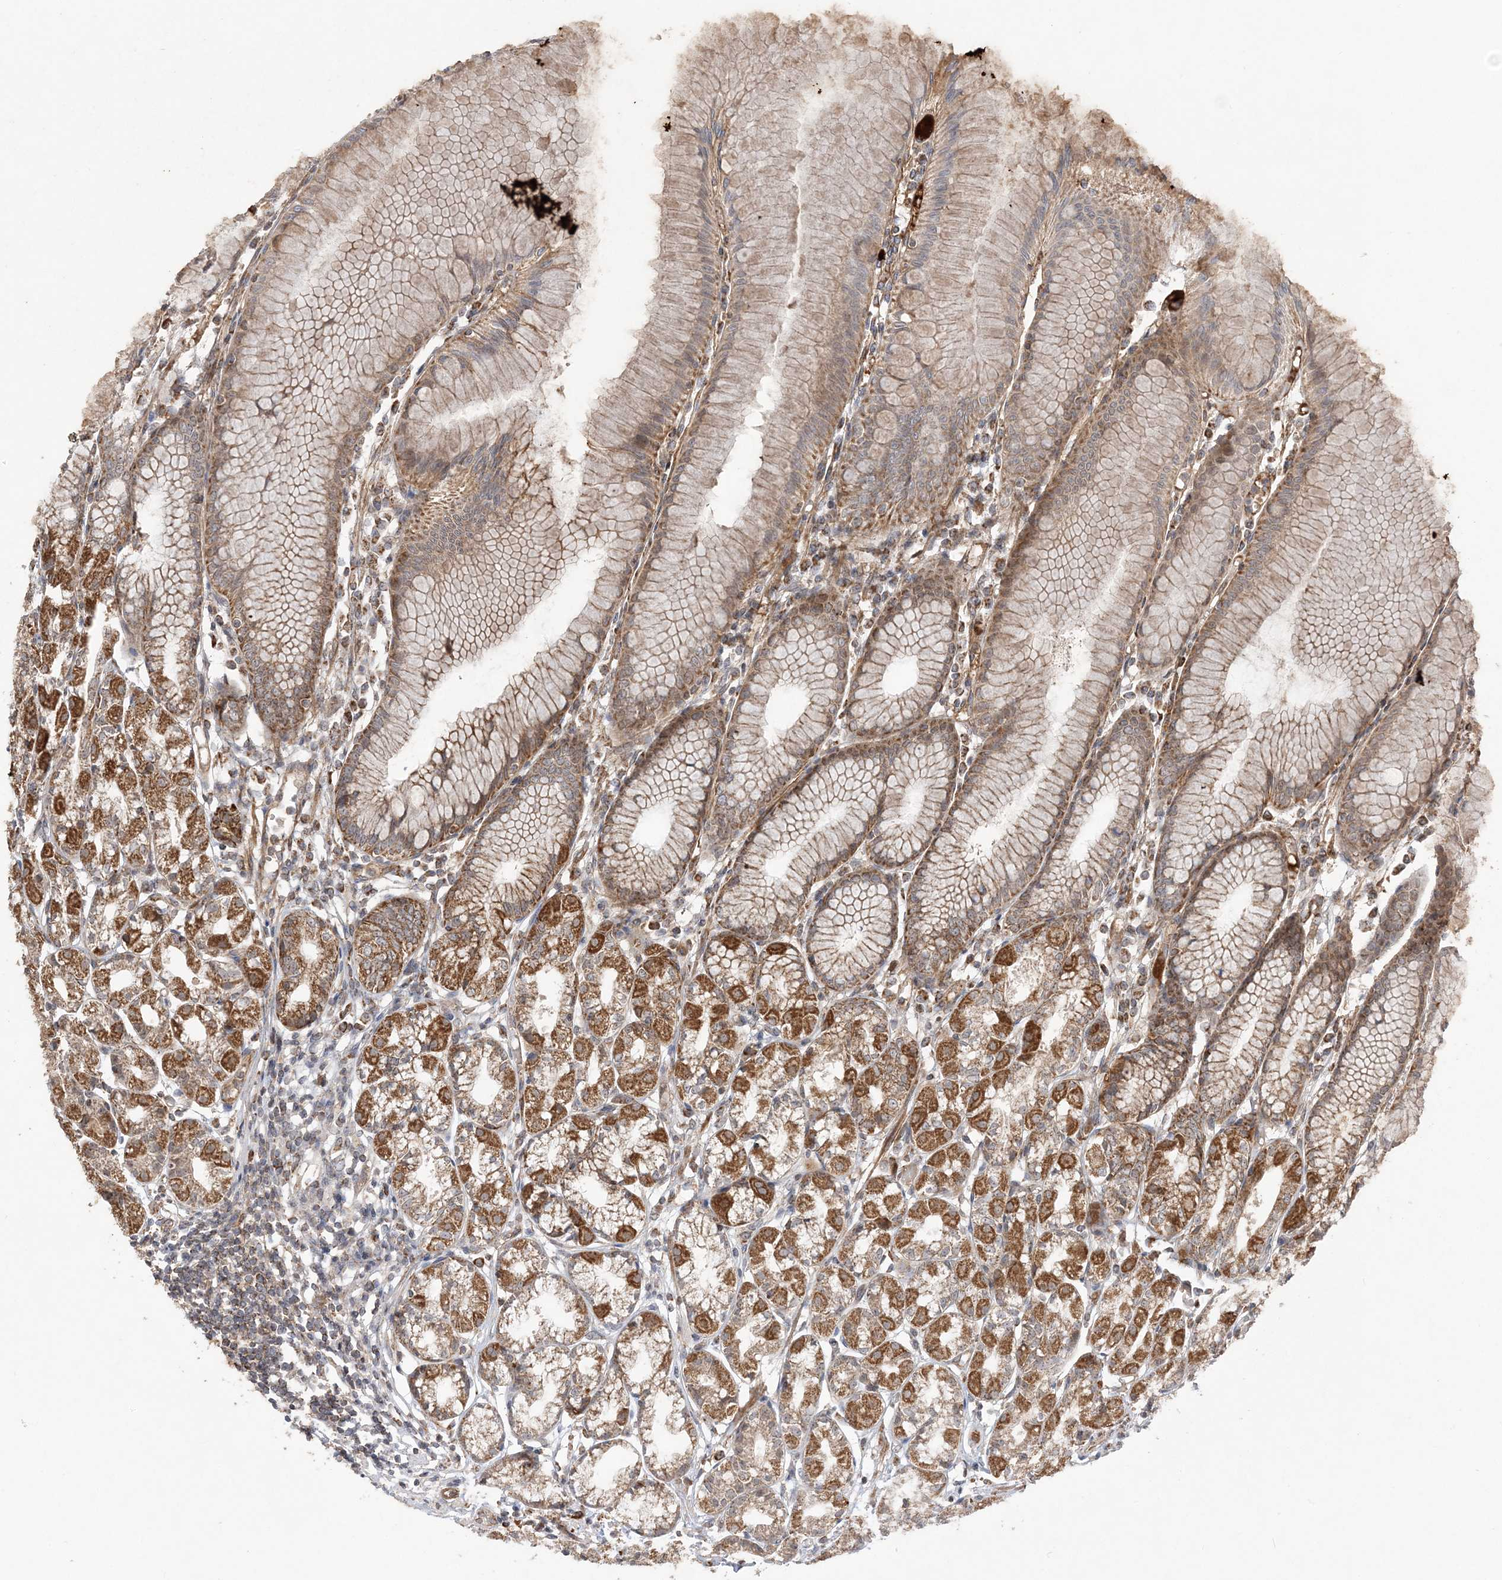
{"staining": {"intensity": "moderate", "quantity": ">75%", "location": "cytoplasmic/membranous"}, "tissue": "stomach", "cell_type": "Glandular cells", "image_type": "normal", "snomed": [{"axis": "morphology", "description": "Normal tissue, NOS"}, {"axis": "topography", "description": "Stomach"}], "caption": "DAB immunohistochemical staining of unremarkable stomach shows moderate cytoplasmic/membranous protein staining in approximately >75% of glandular cells. (IHC, brightfield microscopy, high magnification).", "gene": "SCLT1", "patient": {"sex": "female", "age": 57}}